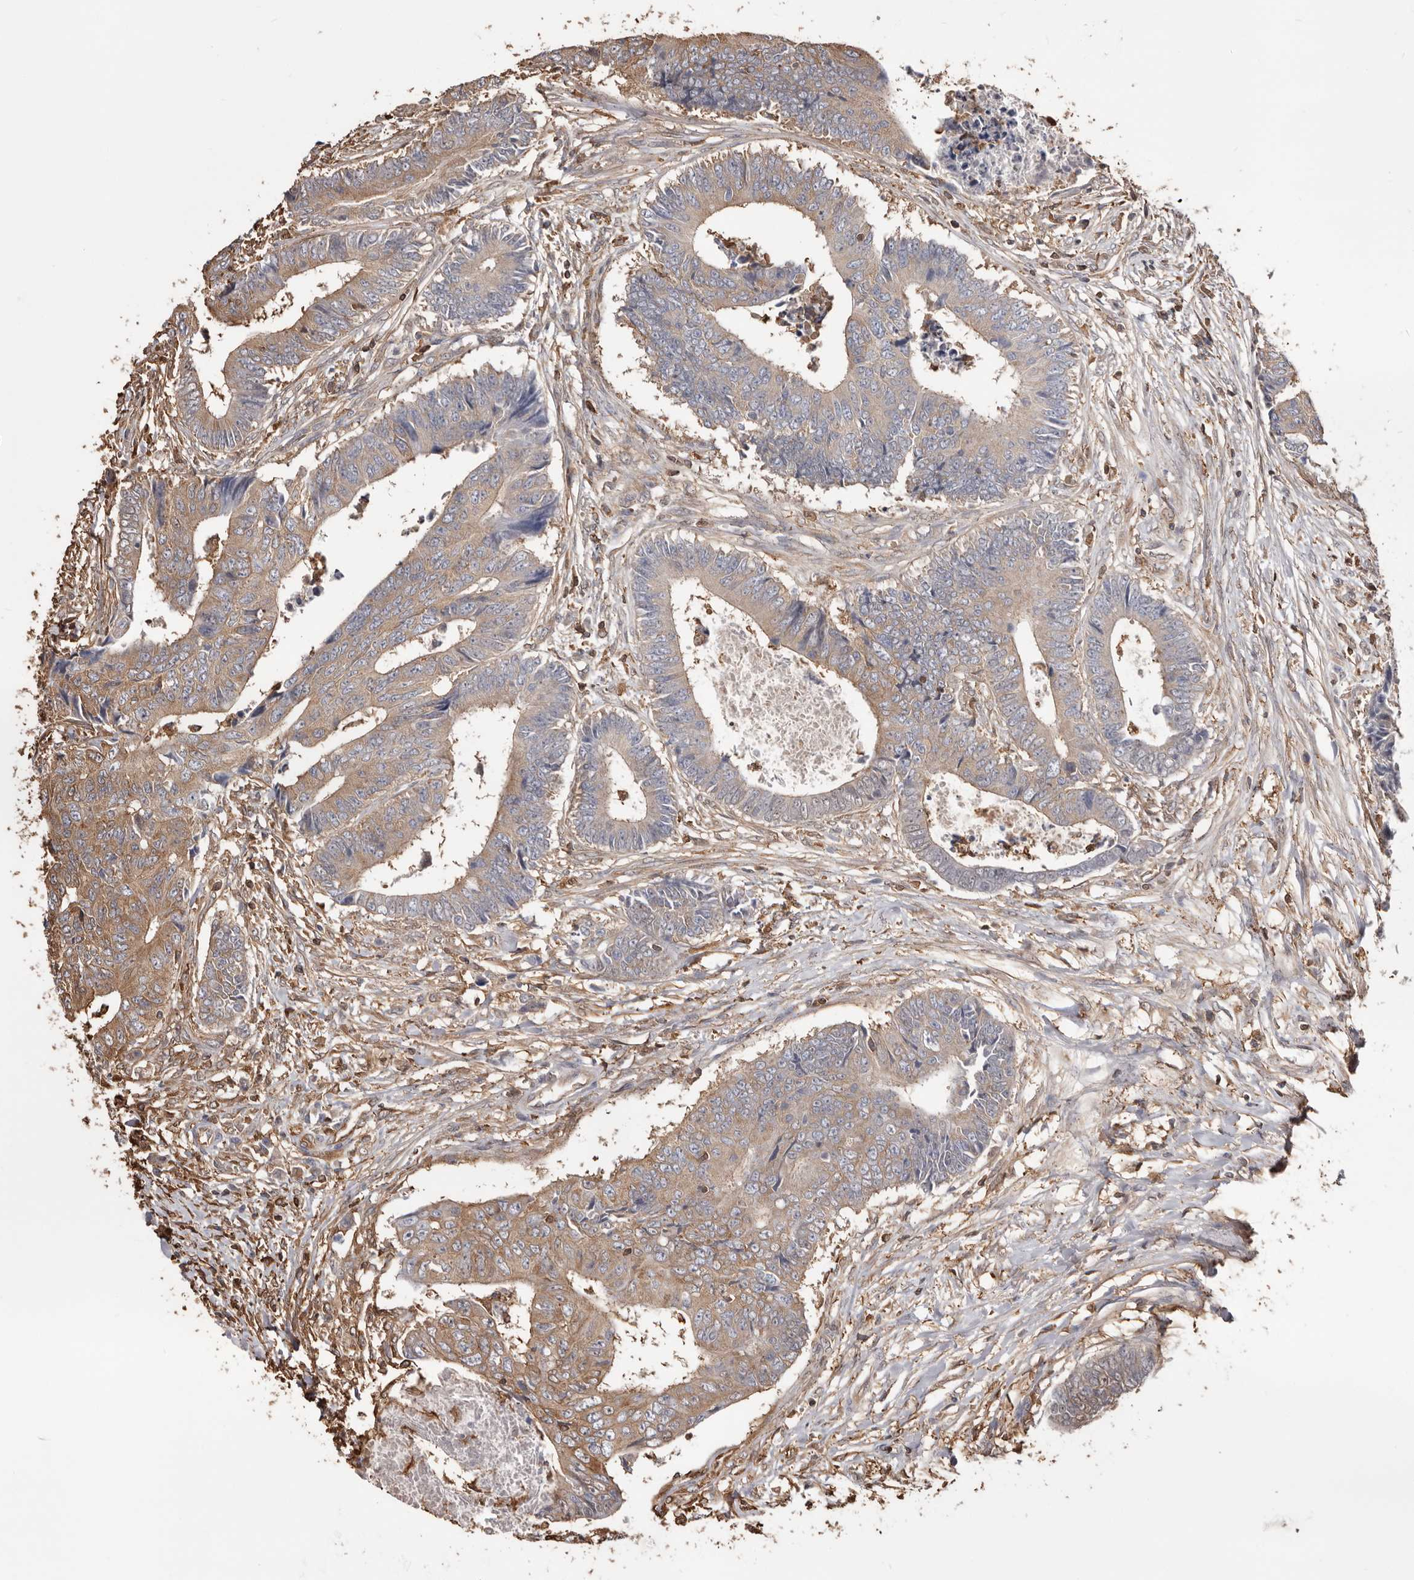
{"staining": {"intensity": "moderate", "quantity": "<25%", "location": "cytoplasmic/membranous"}, "tissue": "colorectal cancer", "cell_type": "Tumor cells", "image_type": "cancer", "snomed": [{"axis": "morphology", "description": "Adenocarcinoma, NOS"}, {"axis": "topography", "description": "Rectum"}], "caption": "Immunohistochemistry micrograph of neoplastic tissue: human colorectal cancer stained using IHC reveals low levels of moderate protein expression localized specifically in the cytoplasmic/membranous of tumor cells, appearing as a cytoplasmic/membranous brown color.", "gene": "PKM", "patient": {"sex": "male", "age": 84}}